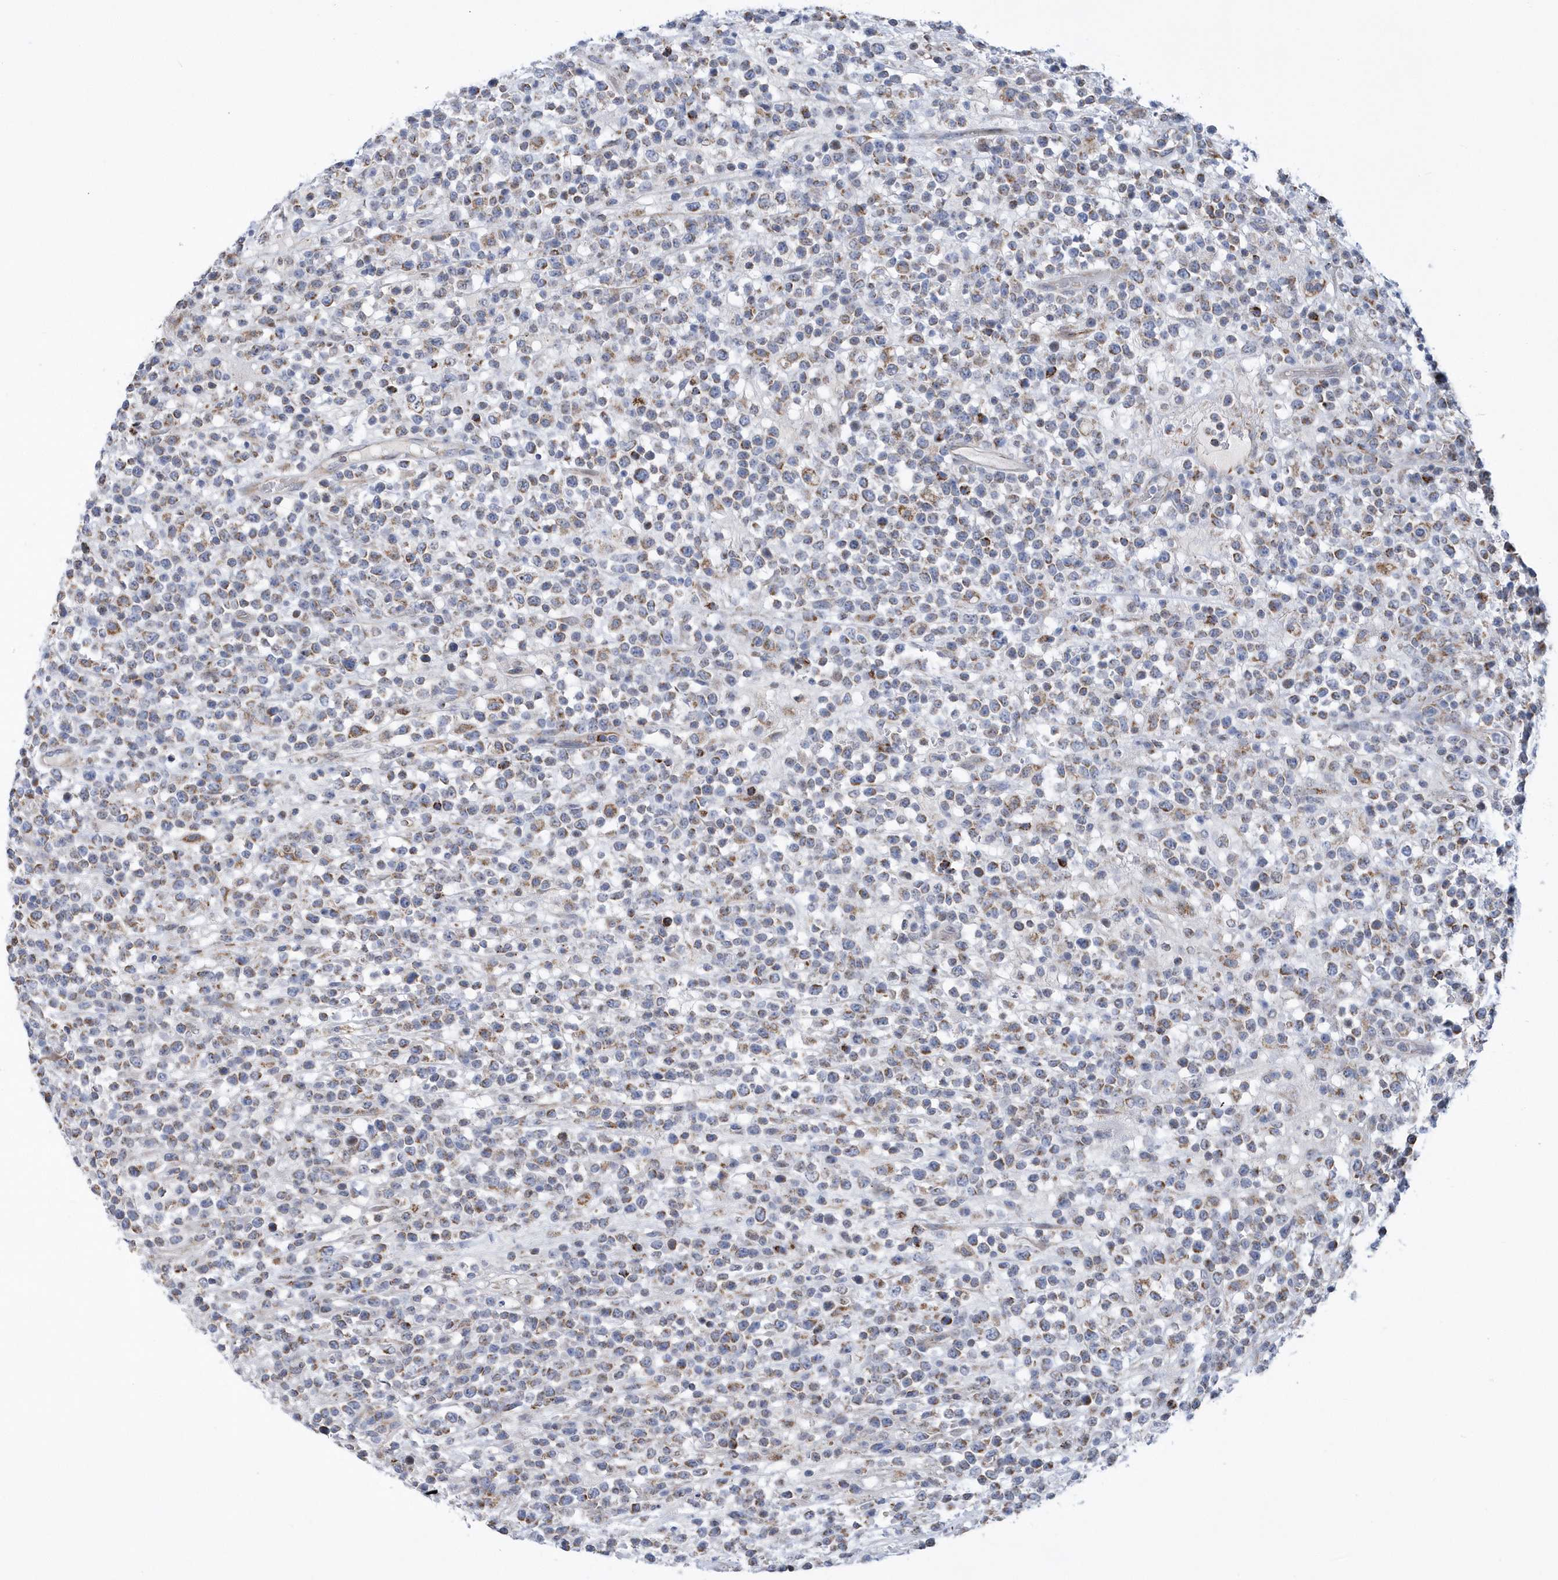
{"staining": {"intensity": "moderate", "quantity": "25%-75%", "location": "cytoplasmic/membranous"}, "tissue": "lymphoma", "cell_type": "Tumor cells", "image_type": "cancer", "snomed": [{"axis": "morphology", "description": "Malignant lymphoma, non-Hodgkin's type, High grade"}, {"axis": "topography", "description": "Colon"}], "caption": "Immunohistochemical staining of lymphoma demonstrates medium levels of moderate cytoplasmic/membranous protein positivity in about 25%-75% of tumor cells. (Brightfield microscopy of DAB IHC at high magnification).", "gene": "VWA5B2", "patient": {"sex": "female", "age": 53}}